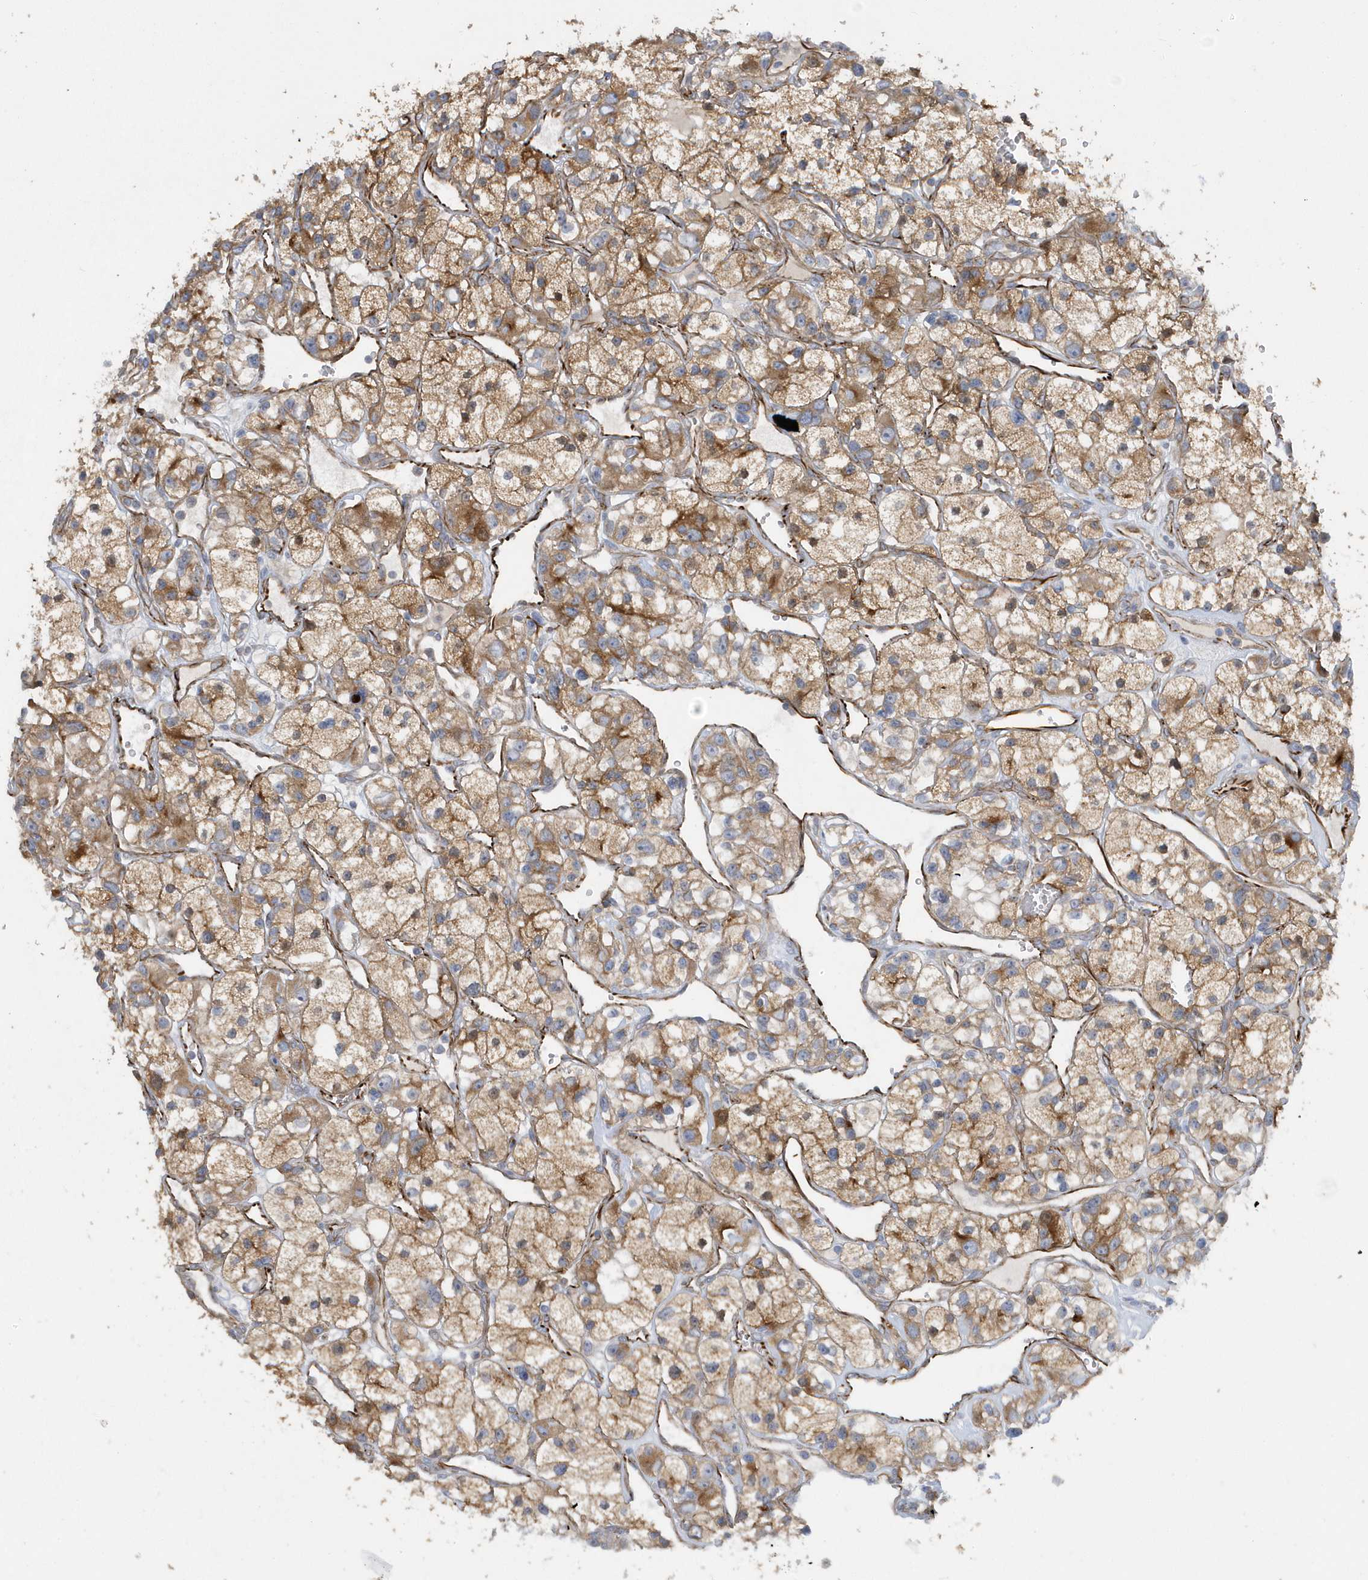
{"staining": {"intensity": "moderate", "quantity": ">75%", "location": "cytoplasmic/membranous"}, "tissue": "renal cancer", "cell_type": "Tumor cells", "image_type": "cancer", "snomed": [{"axis": "morphology", "description": "Adenocarcinoma, NOS"}, {"axis": "topography", "description": "Kidney"}], "caption": "IHC photomicrograph of human renal cancer stained for a protein (brown), which shows medium levels of moderate cytoplasmic/membranous expression in about >75% of tumor cells.", "gene": "RAB17", "patient": {"sex": "female", "age": 57}}